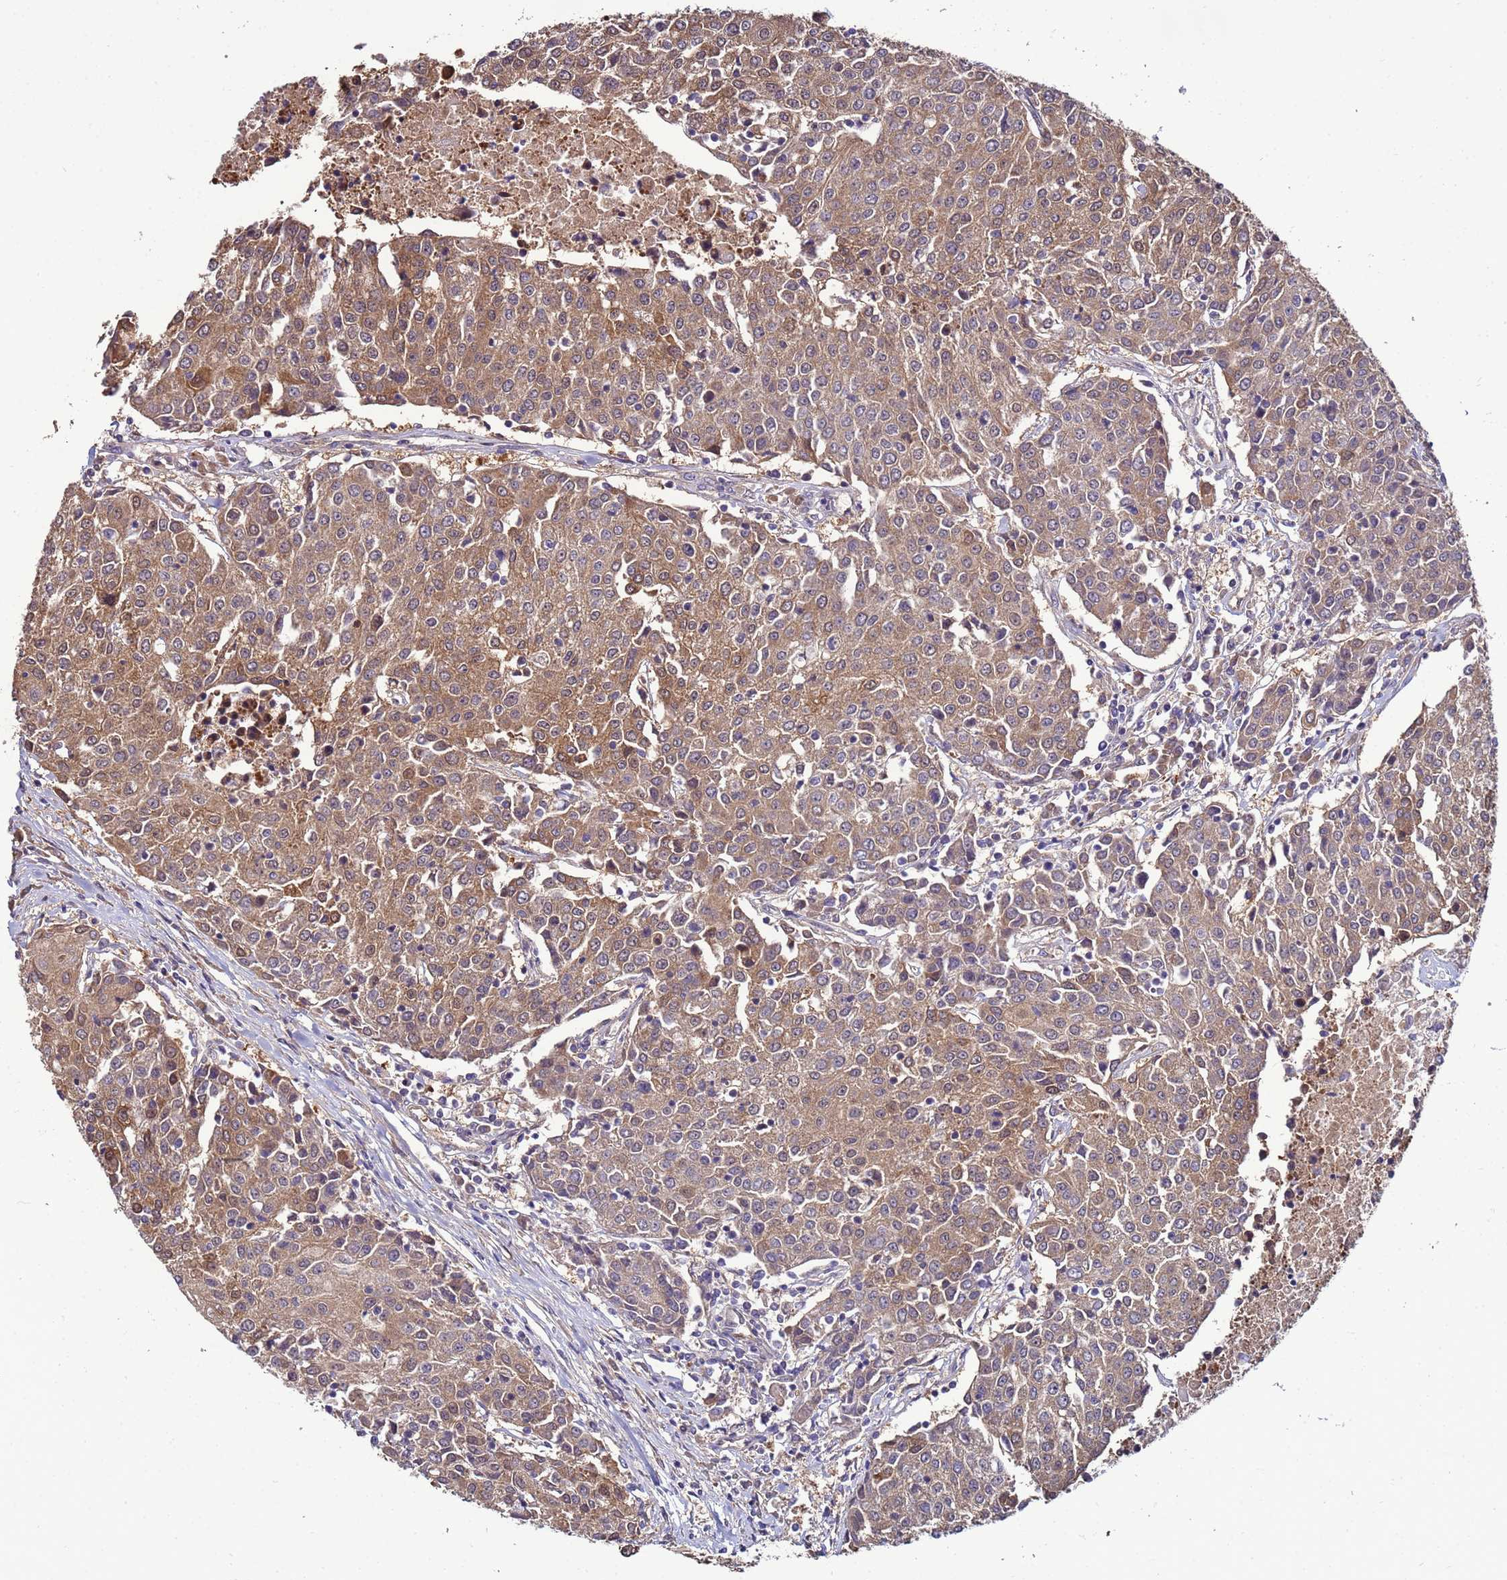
{"staining": {"intensity": "moderate", "quantity": "25%-75%", "location": "cytoplasmic/membranous"}, "tissue": "urothelial cancer", "cell_type": "Tumor cells", "image_type": "cancer", "snomed": [{"axis": "morphology", "description": "Urothelial carcinoma, High grade"}, {"axis": "topography", "description": "Urinary bladder"}], "caption": "IHC (DAB (3,3'-diaminobenzidine)) staining of human urothelial carcinoma (high-grade) displays moderate cytoplasmic/membranous protein positivity in approximately 25%-75% of tumor cells. The protein of interest is stained brown, and the nuclei are stained in blue (DAB (3,3'-diaminobenzidine) IHC with brightfield microscopy, high magnification).", "gene": "NAXE", "patient": {"sex": "female", "age": 85}}